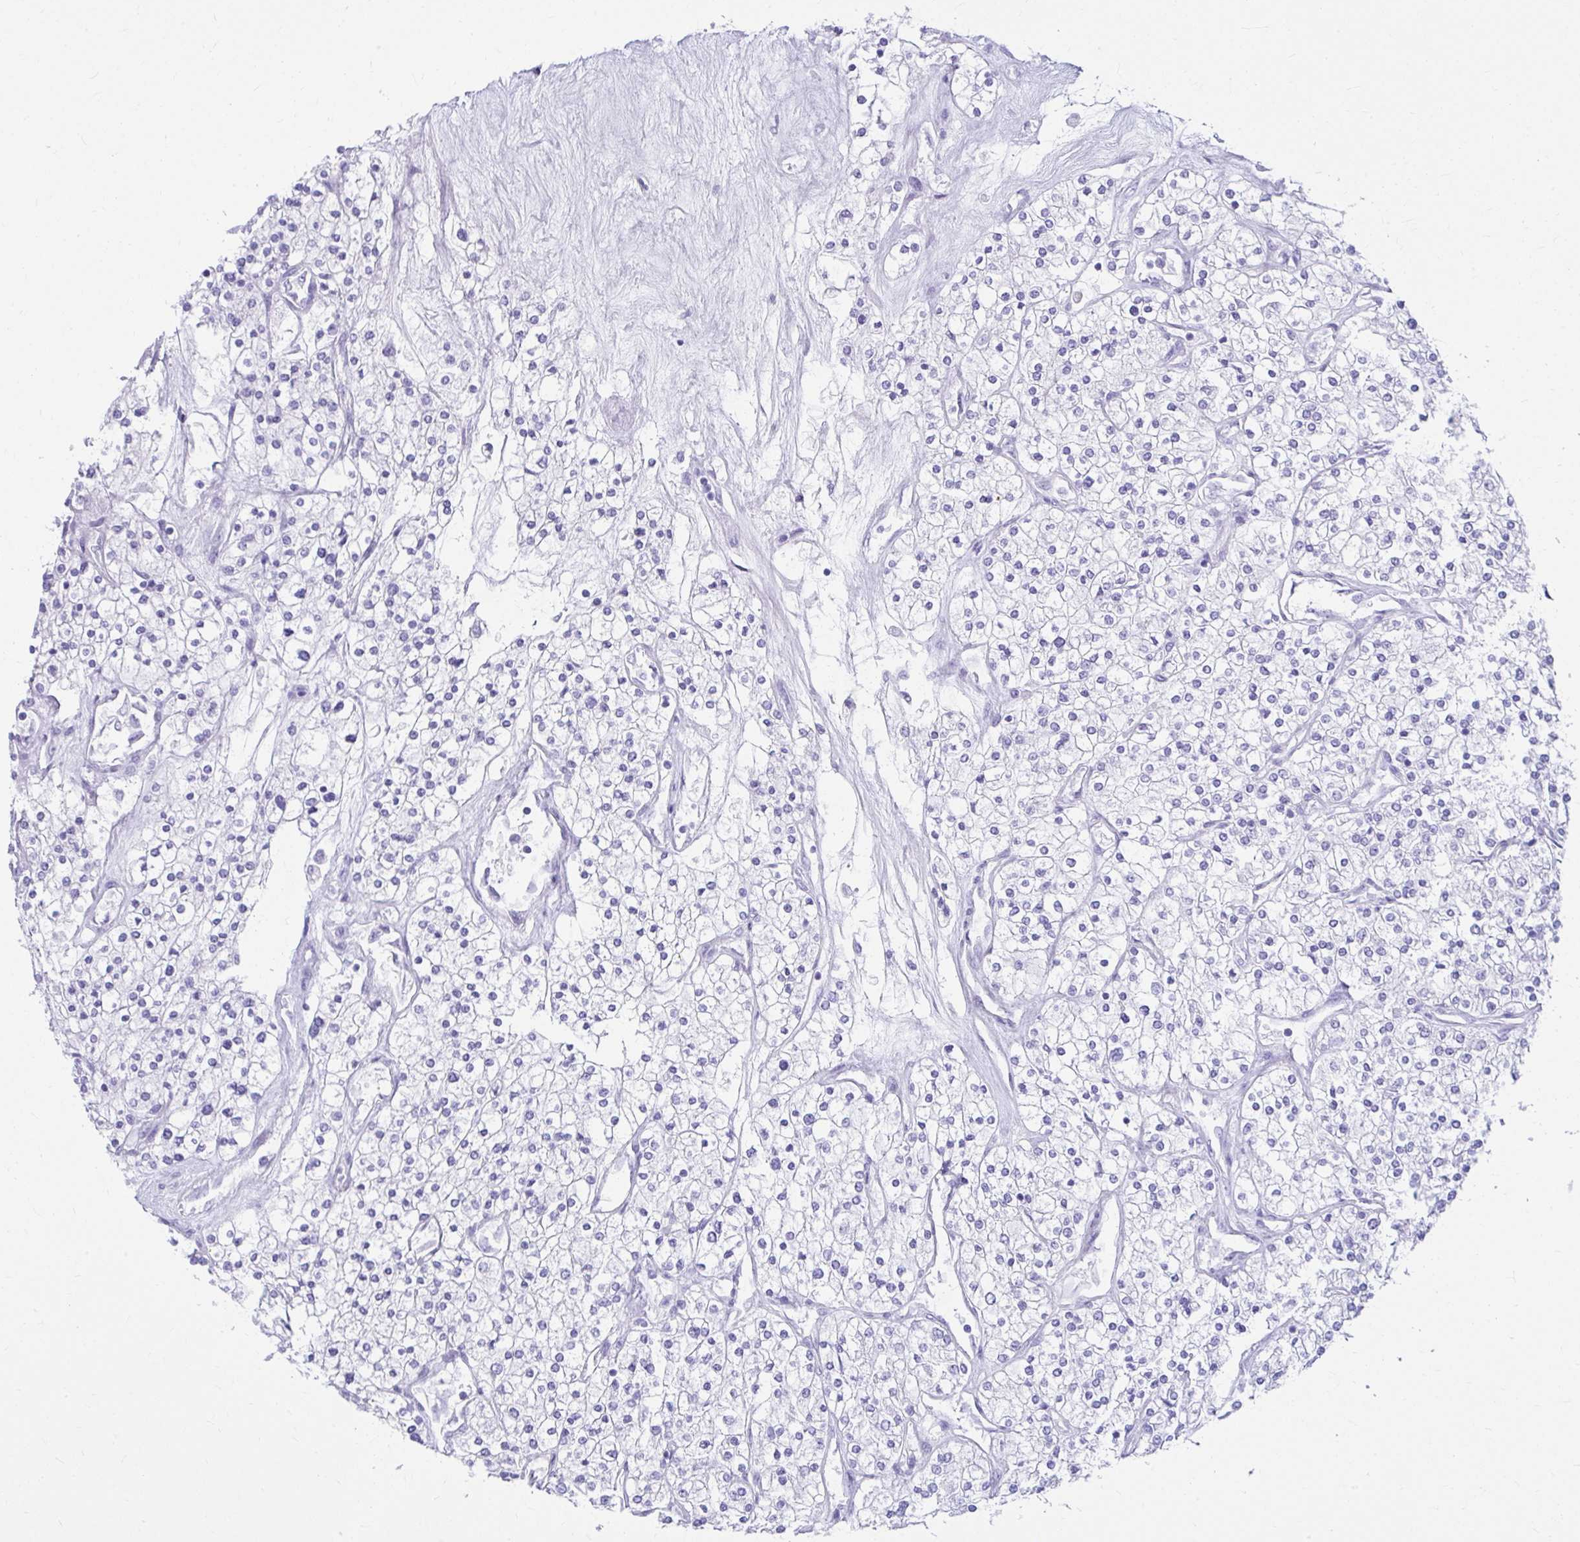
{"staining": {"intensity": "negative", "quantity": "none", "location": "none"}, "tissue": "renal cancer", "cell_type": "Tumor cells", "image_type": "cancer", "snomed": [{"axis": "morphology", "description": "Adenocarcinoma, NOS"}, {"axis": "topography", "description": "Kidney"}], "caption": "IHC photomicrograph of neoplastic tissue: human renal cancer (adenocarcinoma) stained with DAB demonstrates no significant protein expression in tumor cells.", "gene": "ATP4B", "patient": {"sex": "male", "age": 80}}